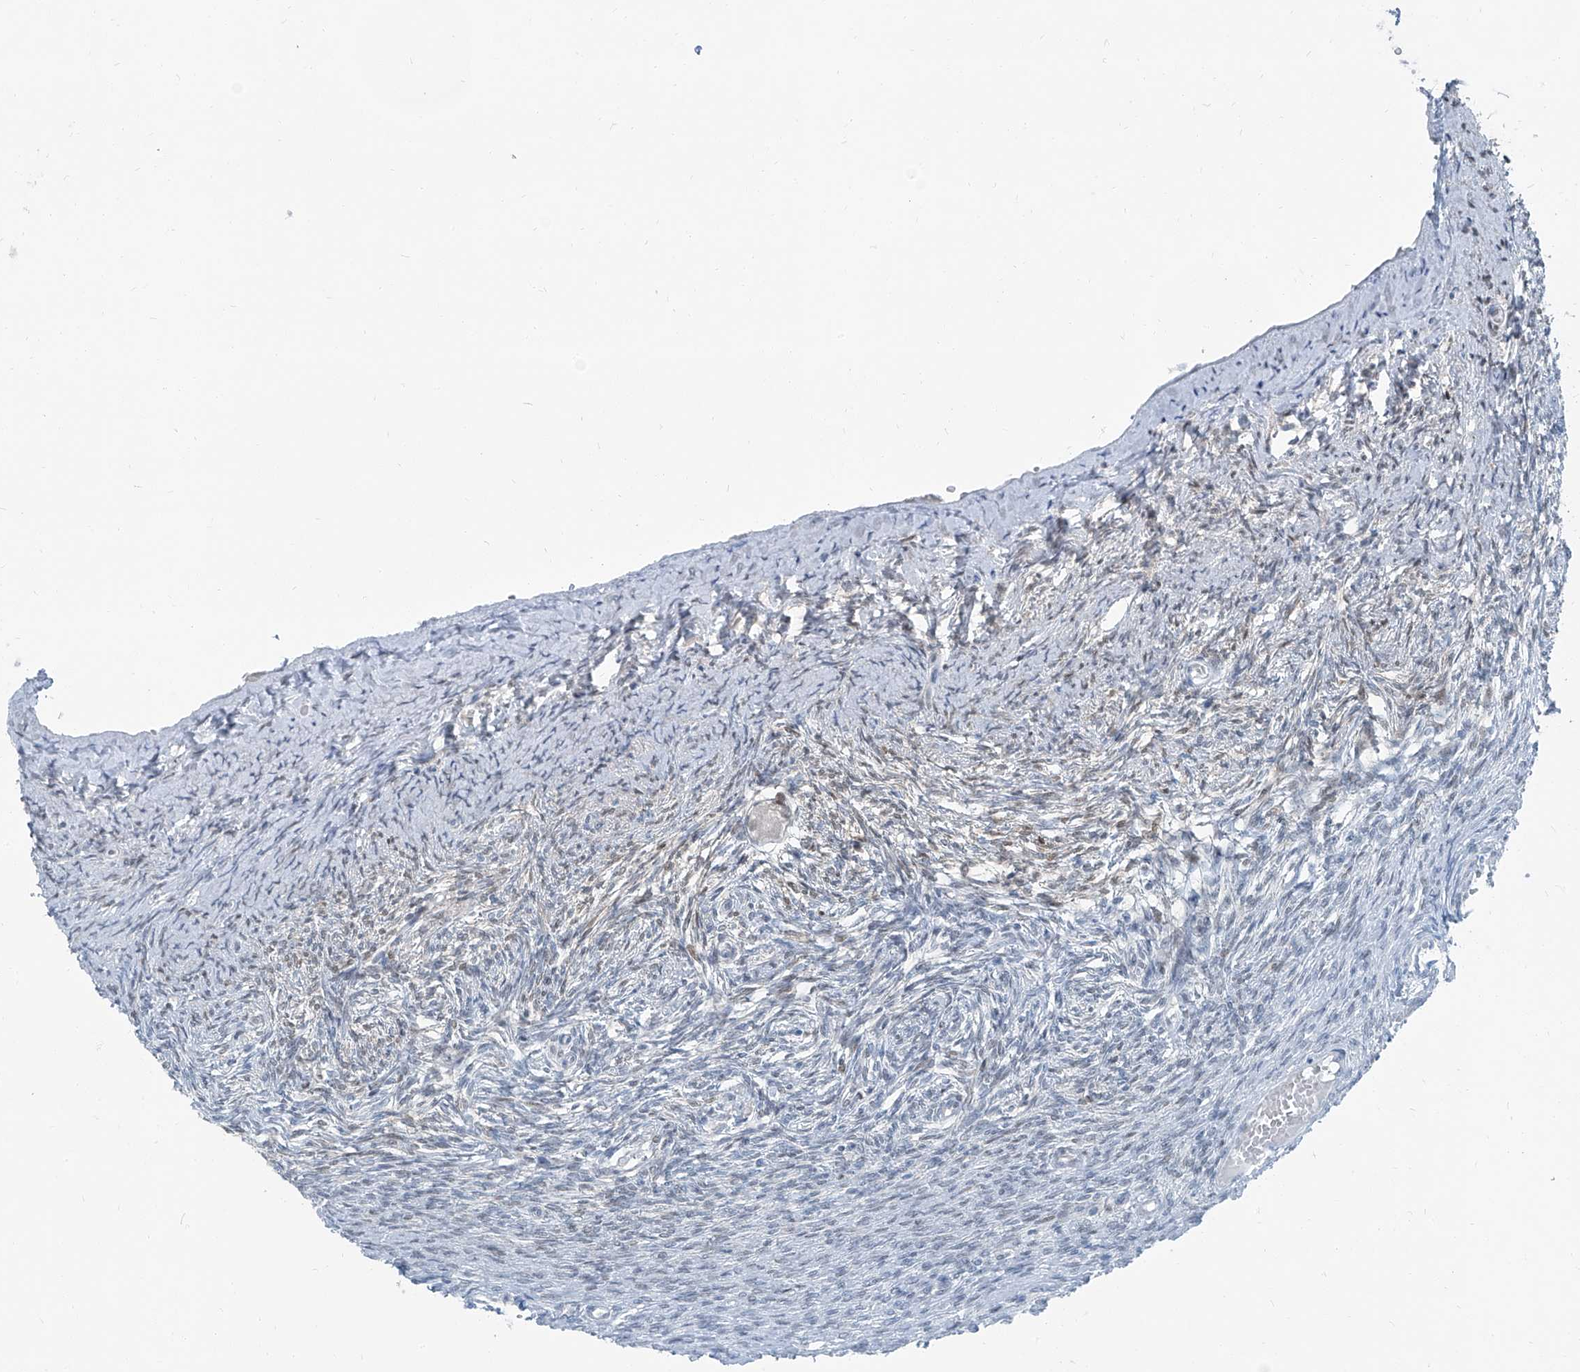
{"staining": {"intensity": "weak", "quantity": "<25%", "location": "cytoplasmic/membranous"}, "tissue": "ovary", "cell_type": "Follicle cells", "image_type": "normal", "snomed": [{"axis": "morphology", "description": "Adenocarcinoma, NOS"}, {"axis": "topography", "description": "Endometrium"}], "caption": "Protein analysis of unremarkable ovary shows no significant expression in follicle cells. (Brightfield microscopy of DAB (3,3'-diaminobenzidine) immunohistochemistry at high magnification).", "gene": "RGN", "patient": {"sex": "female", "age": 32}}